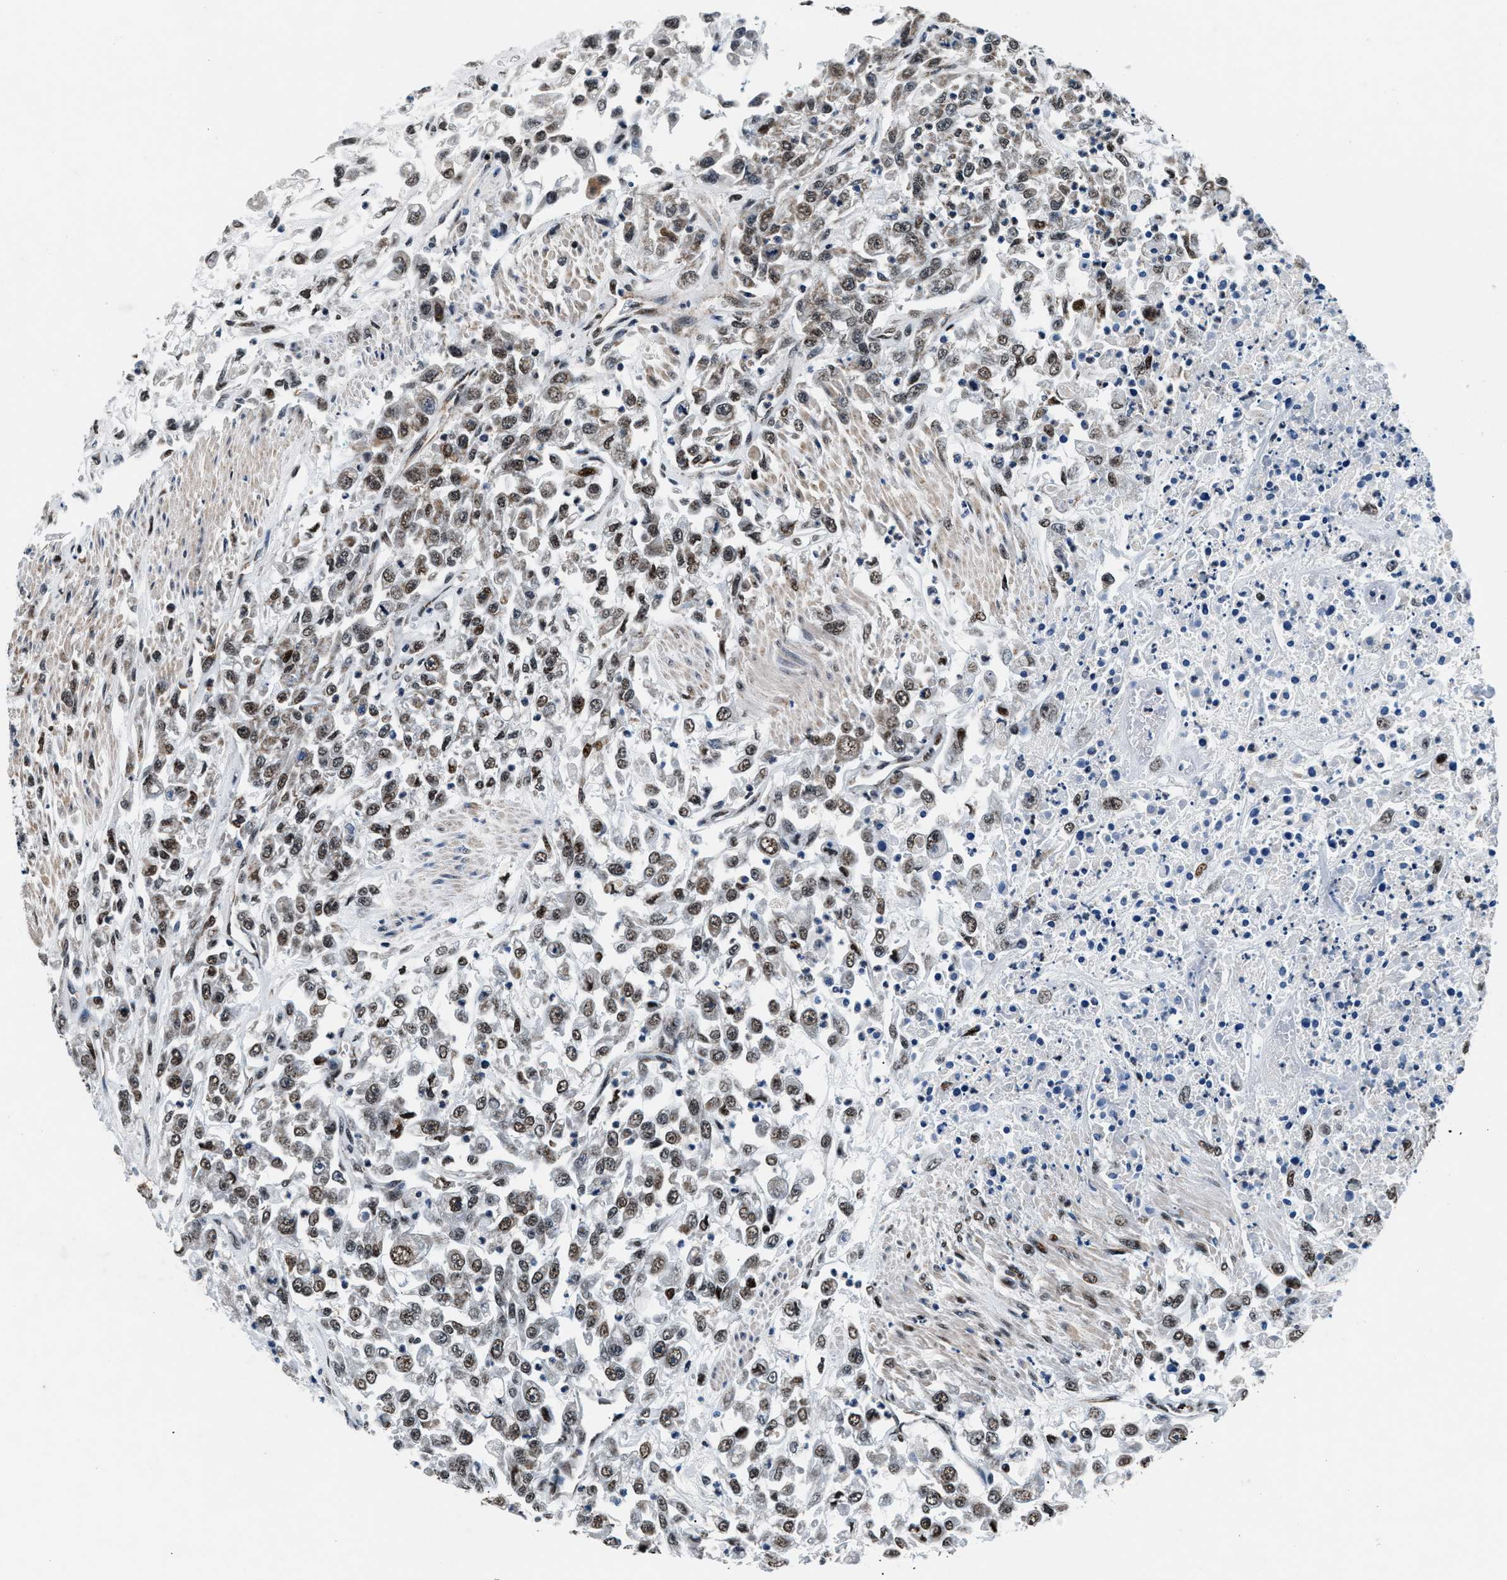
{"staining": {"intensity": "moderate", "quantity": ">75%", "location": "nuclear"}, "tissue": "urothelial cancer", "cell_type": "Tumor cells", "image_type": "cancer", "snomed": [{"axis": "morphology", "description": "Urothelial carcinoma, High grade"}, {"axis": "topography", "description": "Urinary bladder"}], "caption": "Urothelial cancer stained with a protein marker demonstrates moderate staining in tumor cells.", "gene": "PRRC2B", "patient": {"sex": "male", "age": 46}}